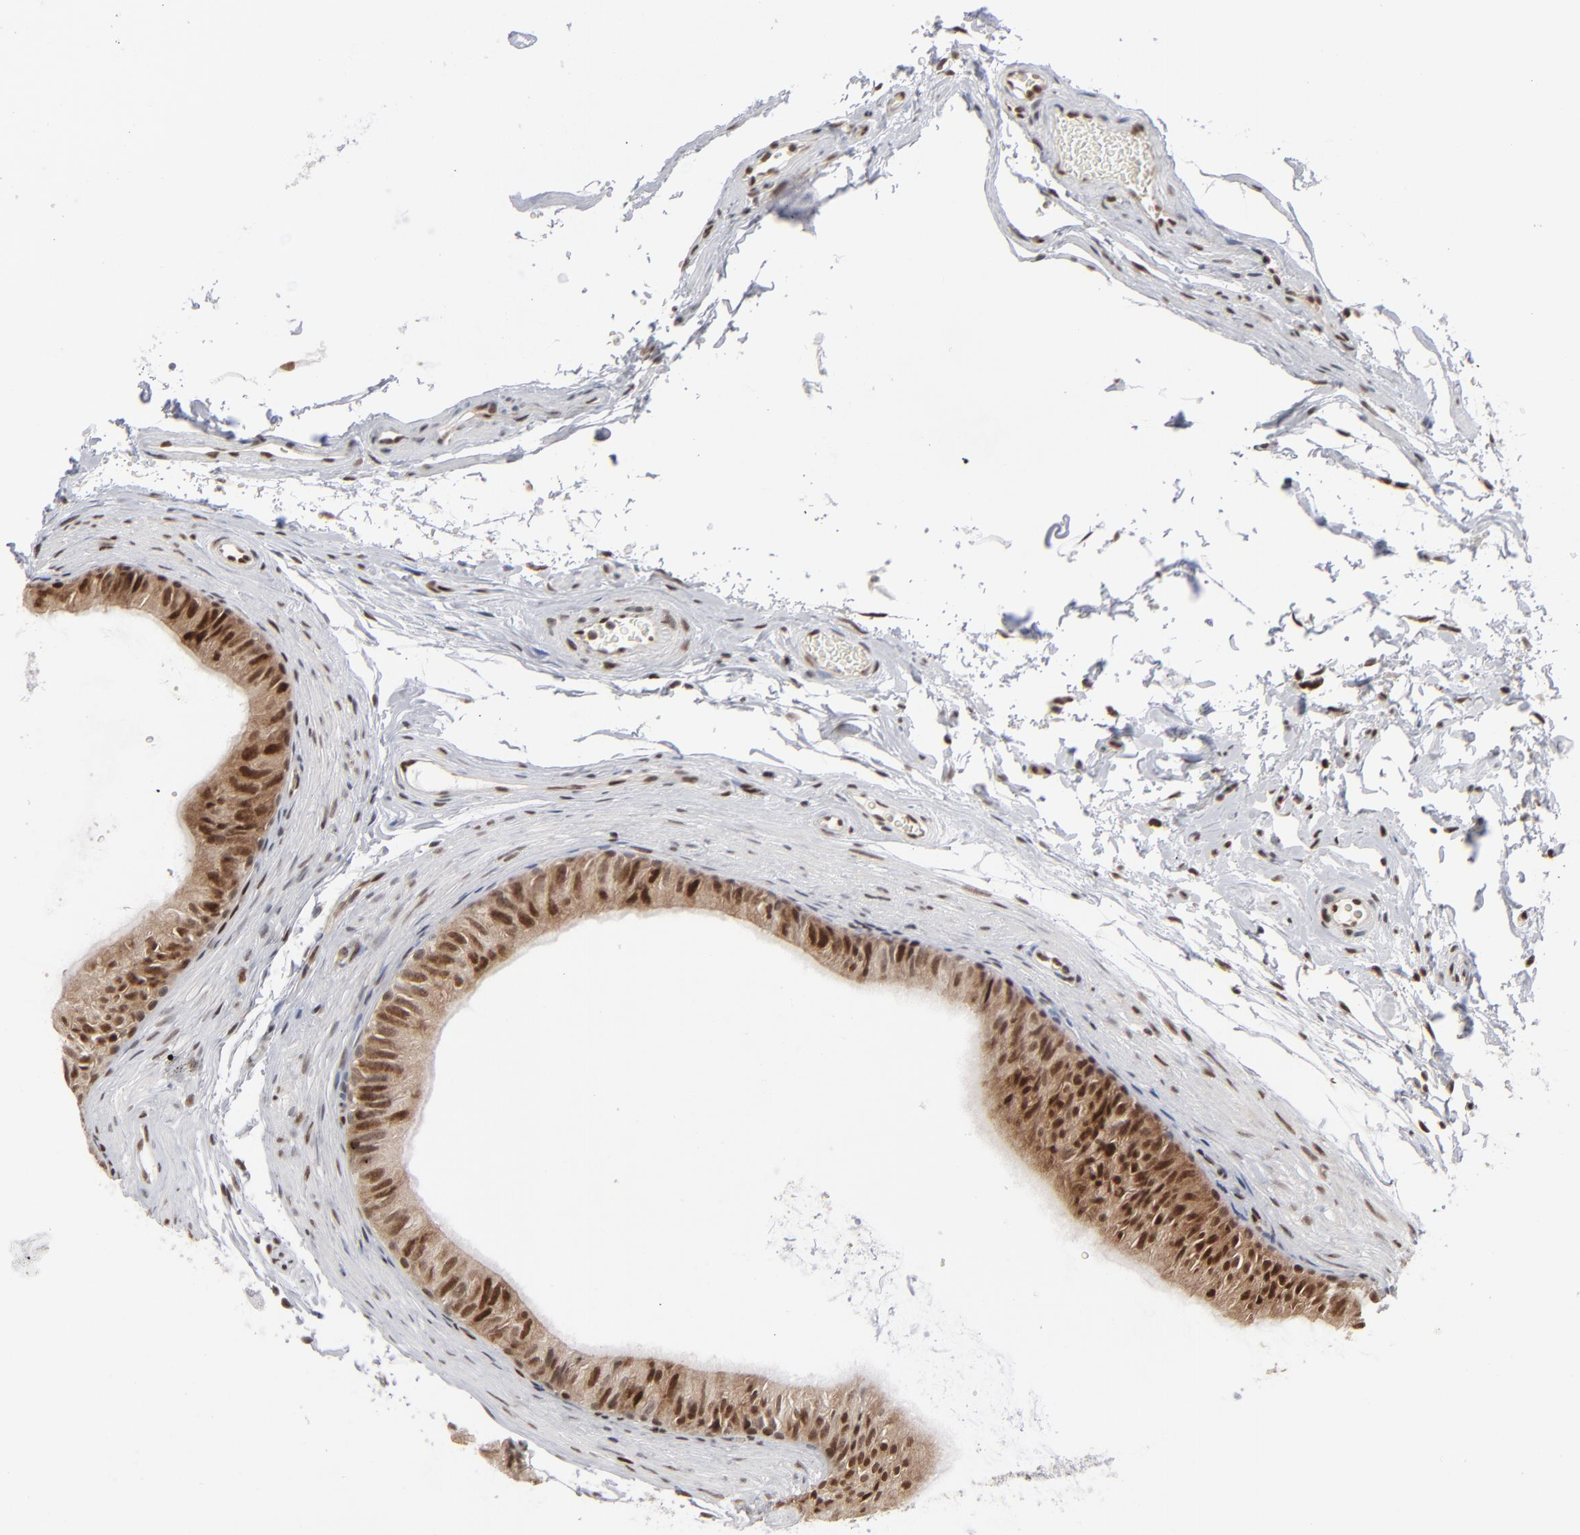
{"staining": {"intensity": "strong", "quantity": ">75%", "location": "cytoplasmic/membranous,nuclear"}, "tissue": "epididymis", "cell_type": "Glandular cells", "image_type": "normal", "snomed": [{"axis": "morphology", "description": "Normal tissue, NOS"}, {"axis": "topography", "description": "Testis"}, {"axis": "topography", "description": "Epididymis"}], "caption": "IHC photomicrograph of benign epididymis: human epididymis stained using immunohistochemistry shows high levels of strong protein expression localized specifically in the cytoplasmic/membranous,nuclear of glandular cells, appearing as a cytoplasmic/membranous,nuclear brown color.", "gene": "IRF9", "patient": {"sex": "male", "age": 36}}